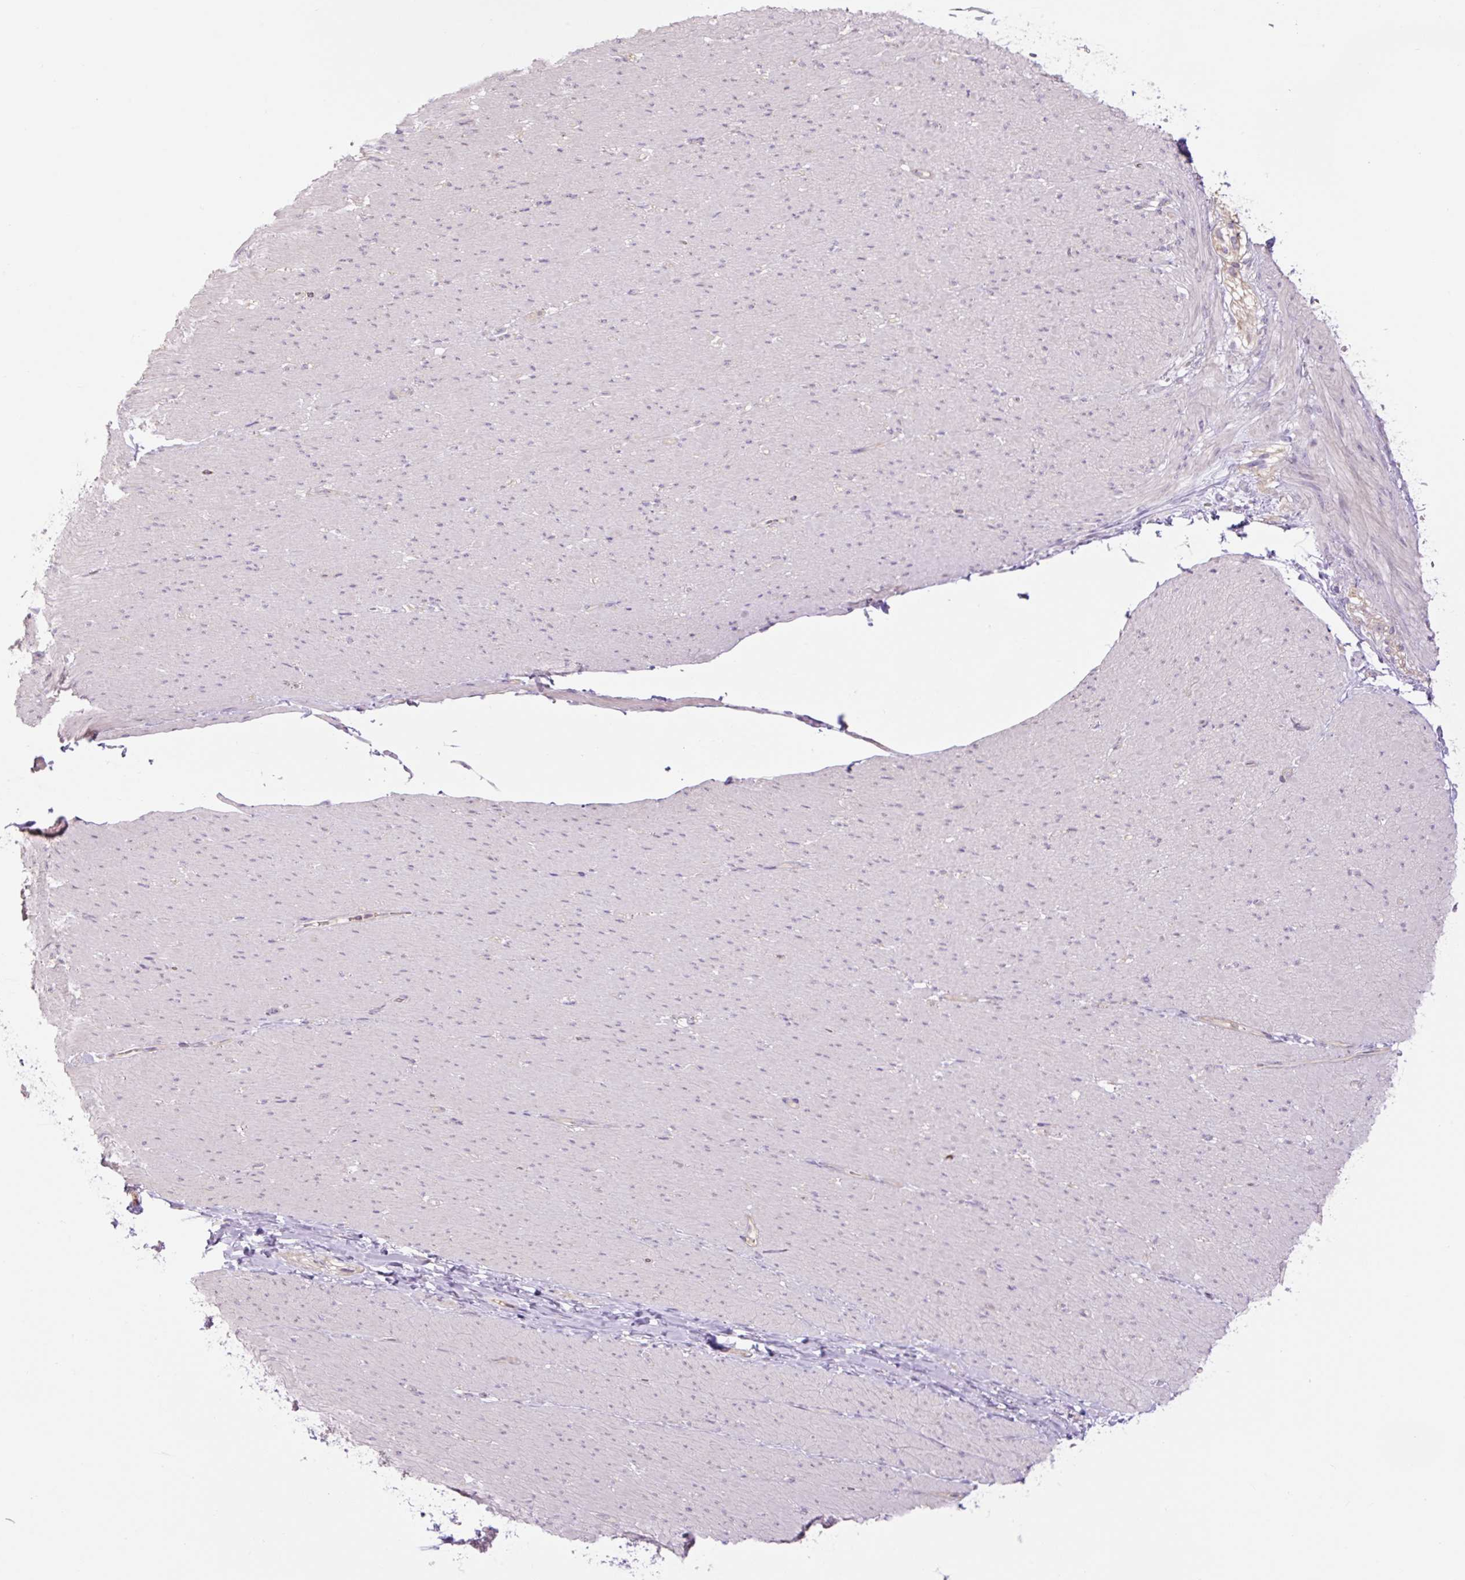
{"staining": {"intensity": "negative", "quantity": "none", "location": "none"}, "tissue": "smooth muscle", "cell_type": "Smooth muscle cells", "image_type": "normal", "snomed": [{"axis": "morphology", "description": "Normal tissue, NOS"}, {"axis": "topography", "description": "Smooth muscle"}, {"axis": "topography", "description": "Rectum"}], "caption": "Immunohistochemistry (IHC) micrograph of unremarkable human smooth muscle stained for a protein (brown), which demonstrates no expression in smooth muscle cells. (Immunohistochemistry, brightfield microscopy, high magnification).", "gene": "GRID2", "patient": {"sex": "male", "age": 53}}